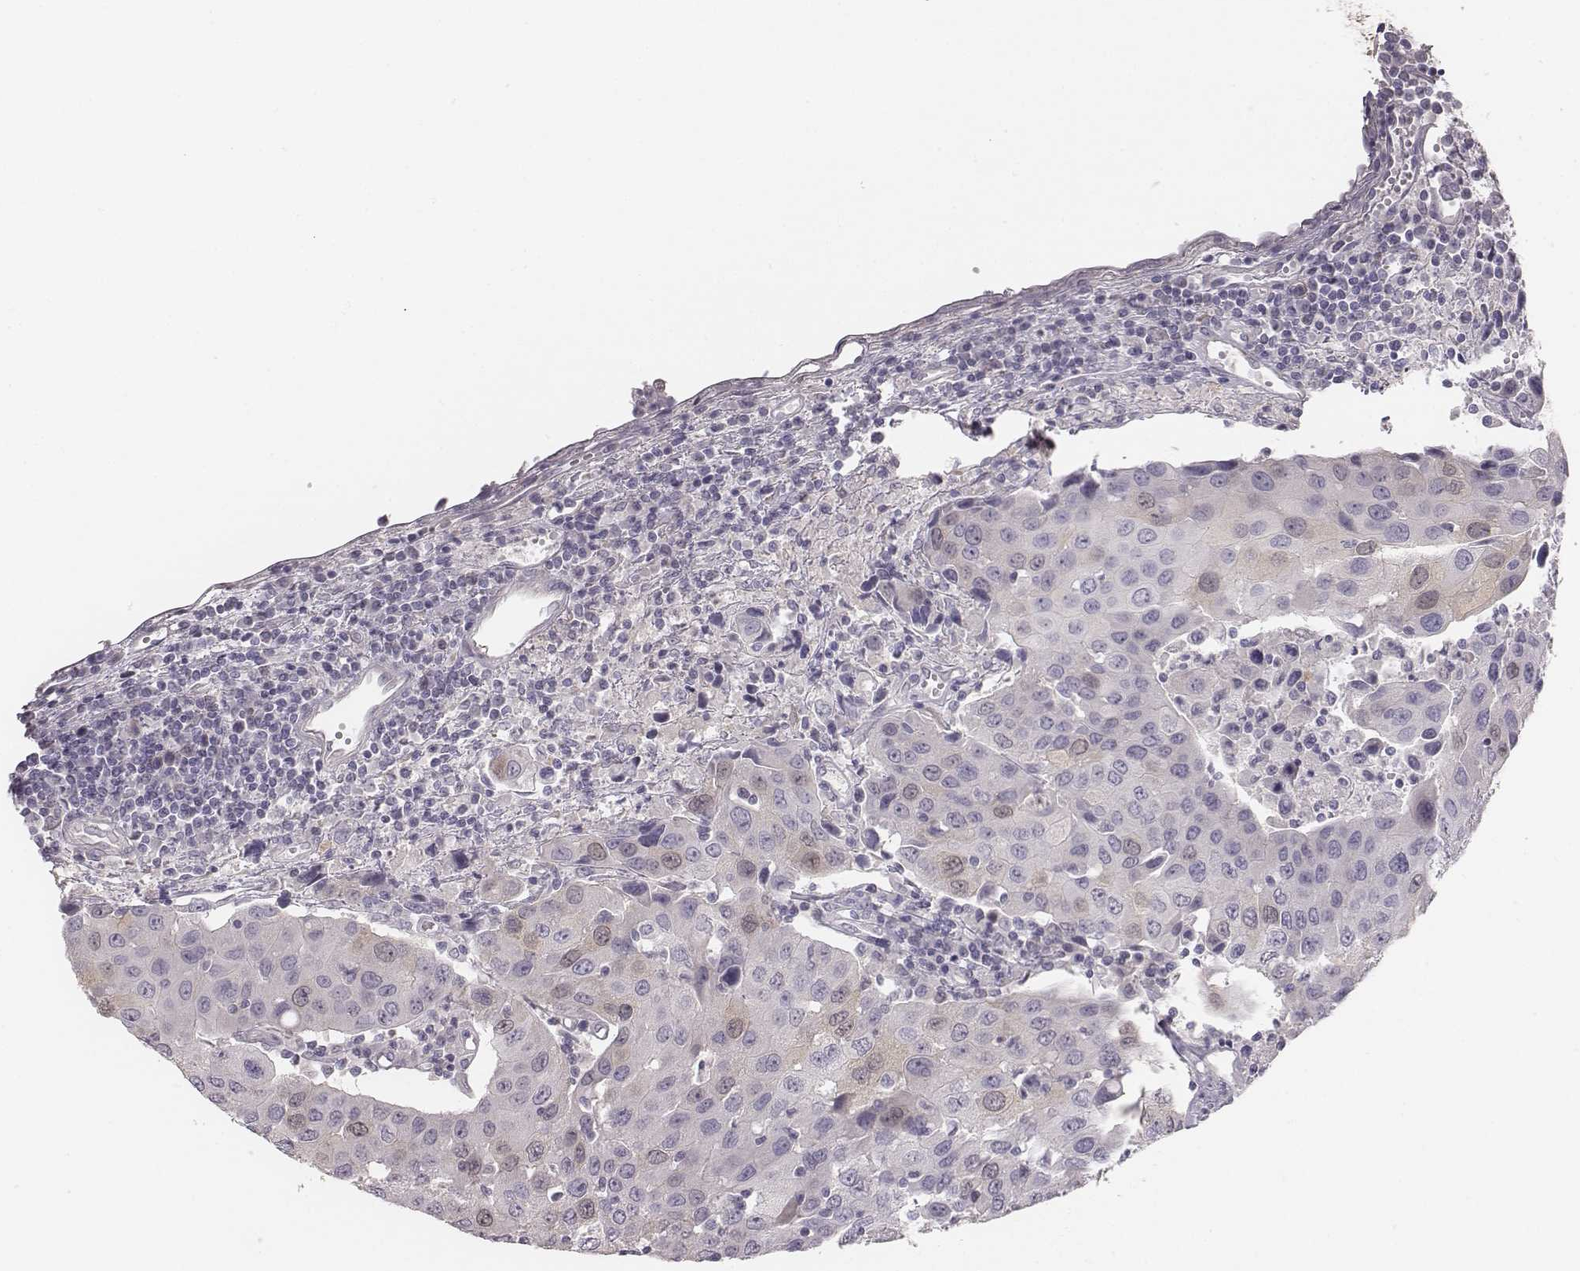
{"staining": {"intensity": "negative", "quantity": "none", "location": "none"}, "tissue": "urothelial cancer", "cell_type": "Tumor cells", "image_type": "cancer", "snomed": [{"axis": "morphology", "description": "Urothelial carcinoma, High grade"}, {"axis": "topography", "description": "Urinary bladder"}], "caption": "This image is of urothelial cancer stained with IHC to label a protein in brown with the nuclei are counter-stained blue. There is no expression in tumor cells.", "gene": "PBK", "patient": {"sex": "female", "age": 85}}